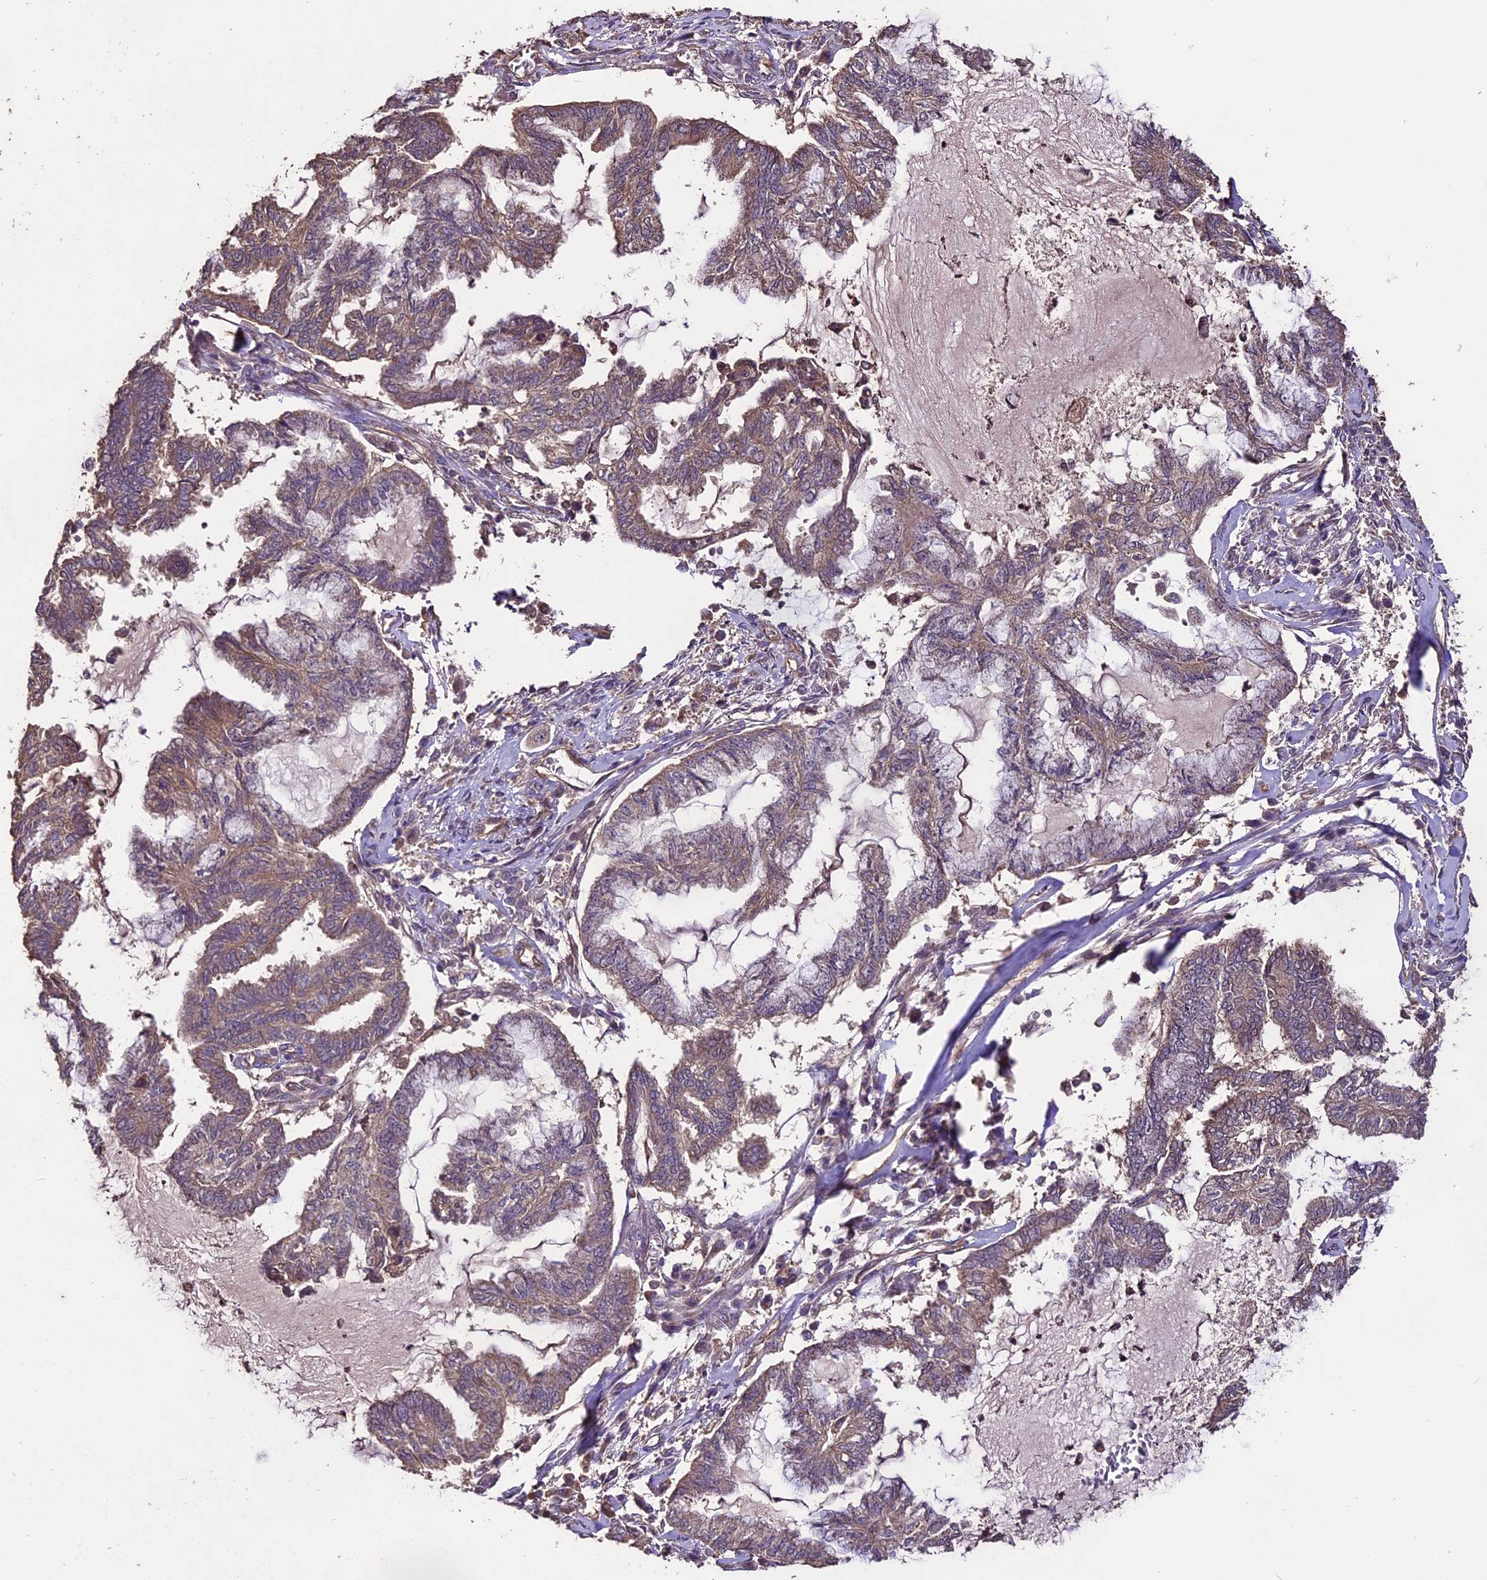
{"staining": {"intensity": "weak", "quantity": ">75%", "location": "cytoplasmic/membranous"}, "tissue": "endometrial cancer", "cell_type": "Tumor cells", "image_type": "cancer", "snomed": [{"axis": "morphology", "description": "Adenocarcinoma, NOS"}, {"axis": "topography", "description": "Endometrium"}], "caption": "Endometrial cancer (adenocarcinoma) tissue shows weak cytoplasmic/membranous positivity in approximately >75% of tumor cells, visualized by immunohistochemistry.", "gene": "TTLL10", "patient": {"sex": "female", "age": 86}}